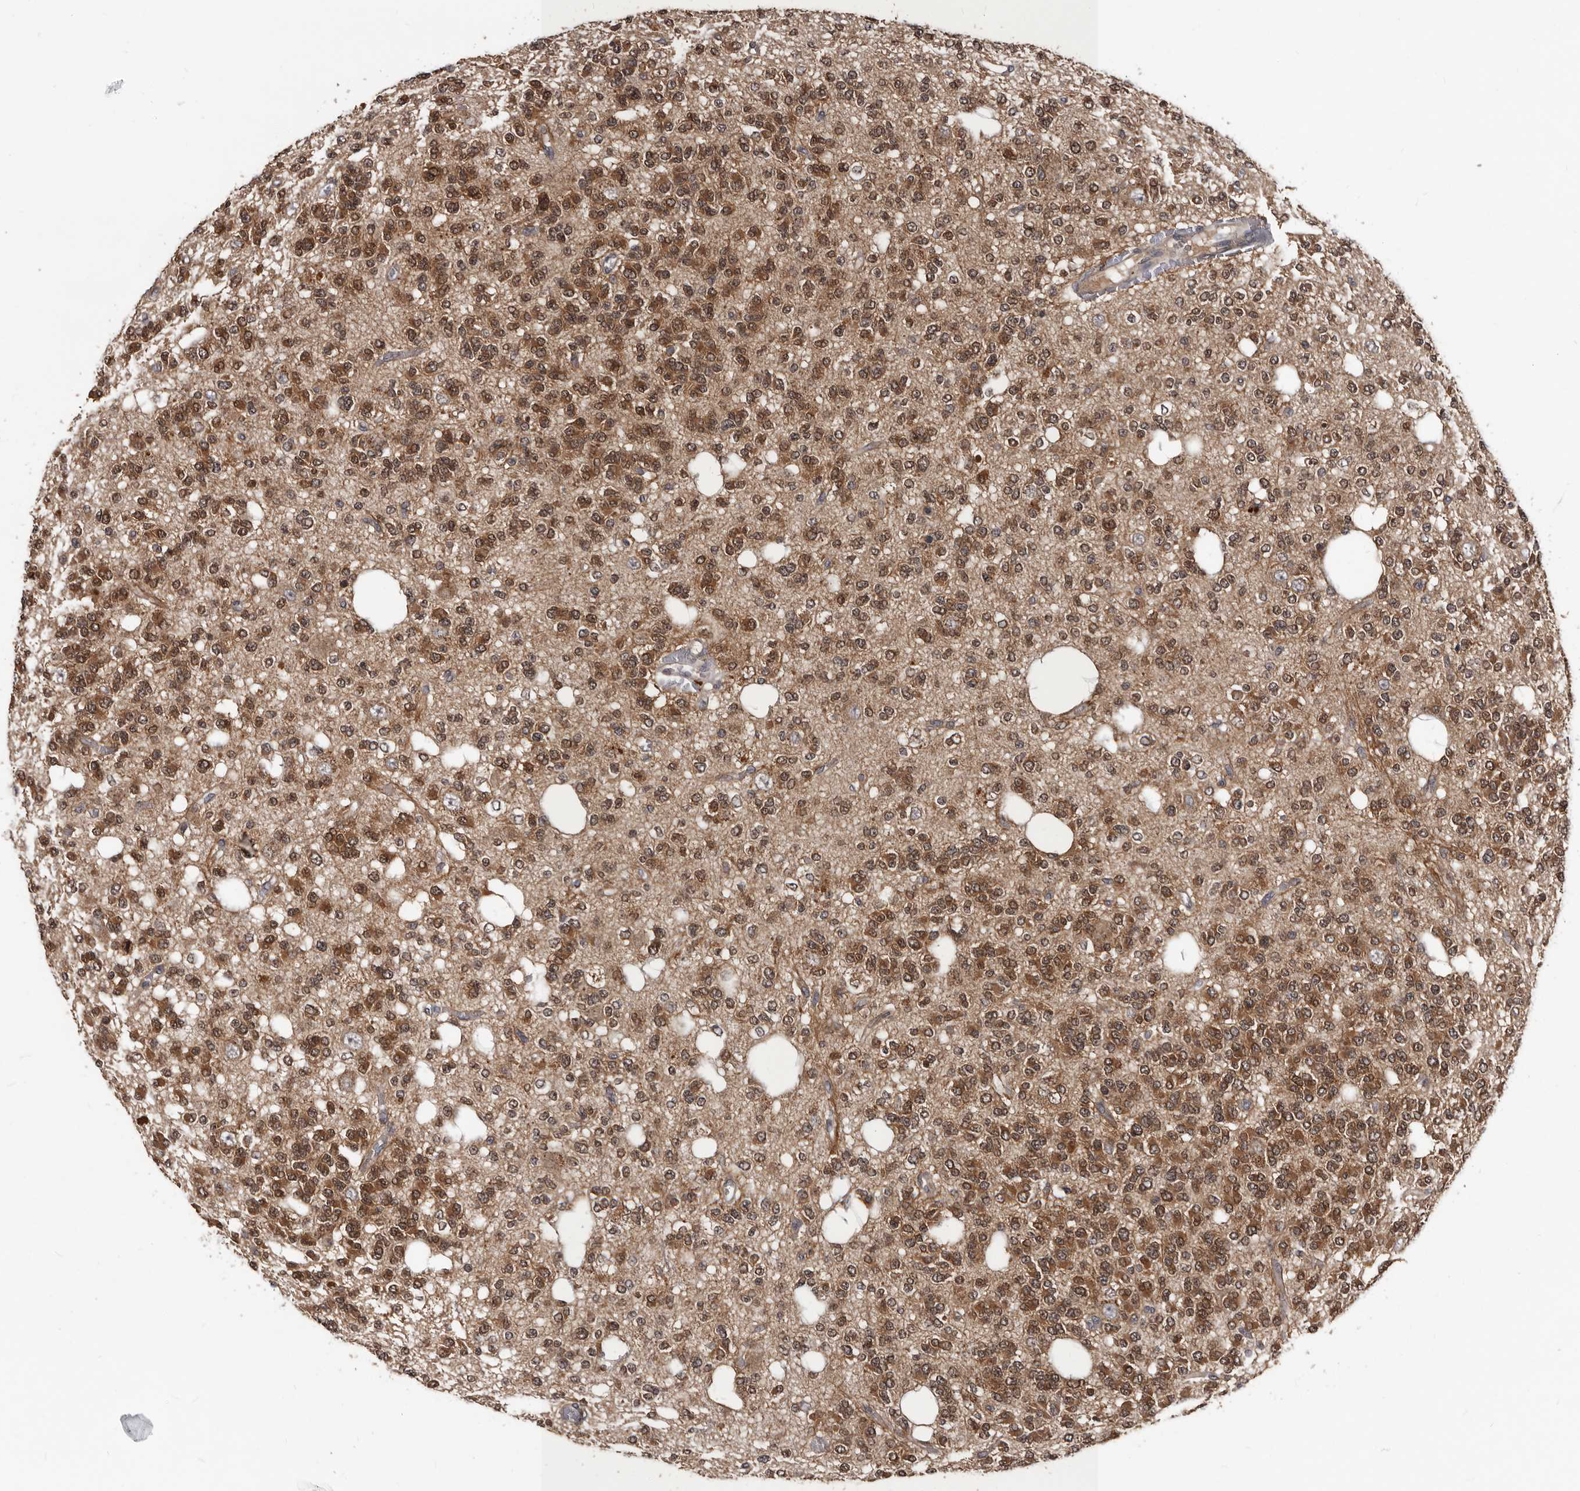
{"staining": {"intensity": "moderate", "quantity": ">75%", "location": "cytoplasmic/membranous"}, "tissue": "glioma", "cell_type": "Tumor cells", "image_type": "cancer", "snomed": [{"axis": "morphology", "description": "Glioma, malignant, Low grade"}, {"axis": "topography", "description": "Brain"}], "caption": "Immunohistochemical staining of human glioma displays medium levels of moderate cytoplasmic/membranous protein staining in approximately >75% of tumor cells.", "gene": "PMVK", "patient": {"sex": "male", "age": 38}}